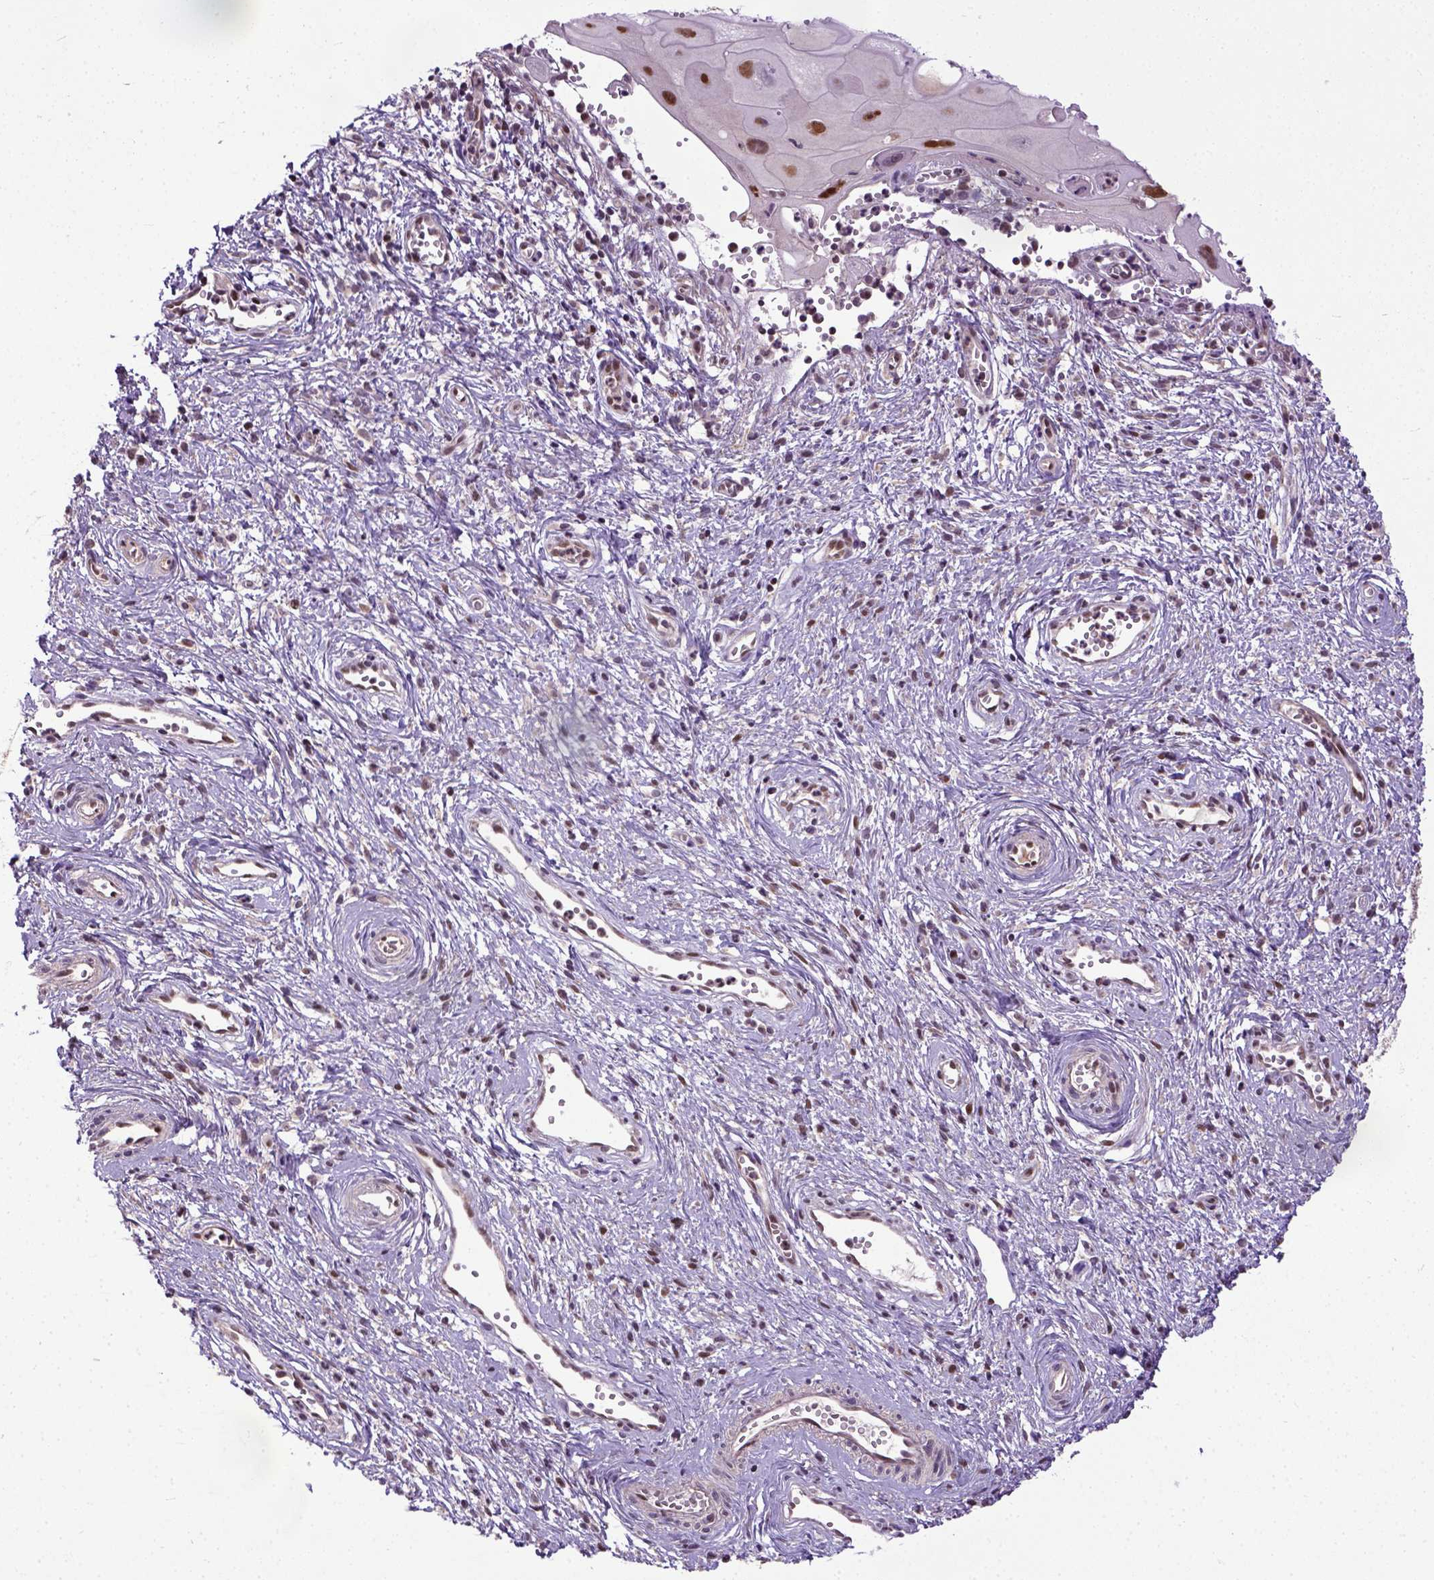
{"staining": {"intensity": "moderate", "quantity": ">75%", "location": "nuclear"}, "tissue": "cervical cancer", "cell_type": "Tumor cells", "image_type": "cancer", "snomed": [{"axis": "morphology", "description": "Squamous cell carcinoma, NOS"}, {"axis": "topography", "description": "Cervix"}], "caption": "This is a photomicrograph of immunohistochemistry (IHC) staining of cervical cancer, which shows moderate expression in the nuclear of tumor cells.", "gene": "UBA3", "patient": {"sex": "female", "age": 30}}